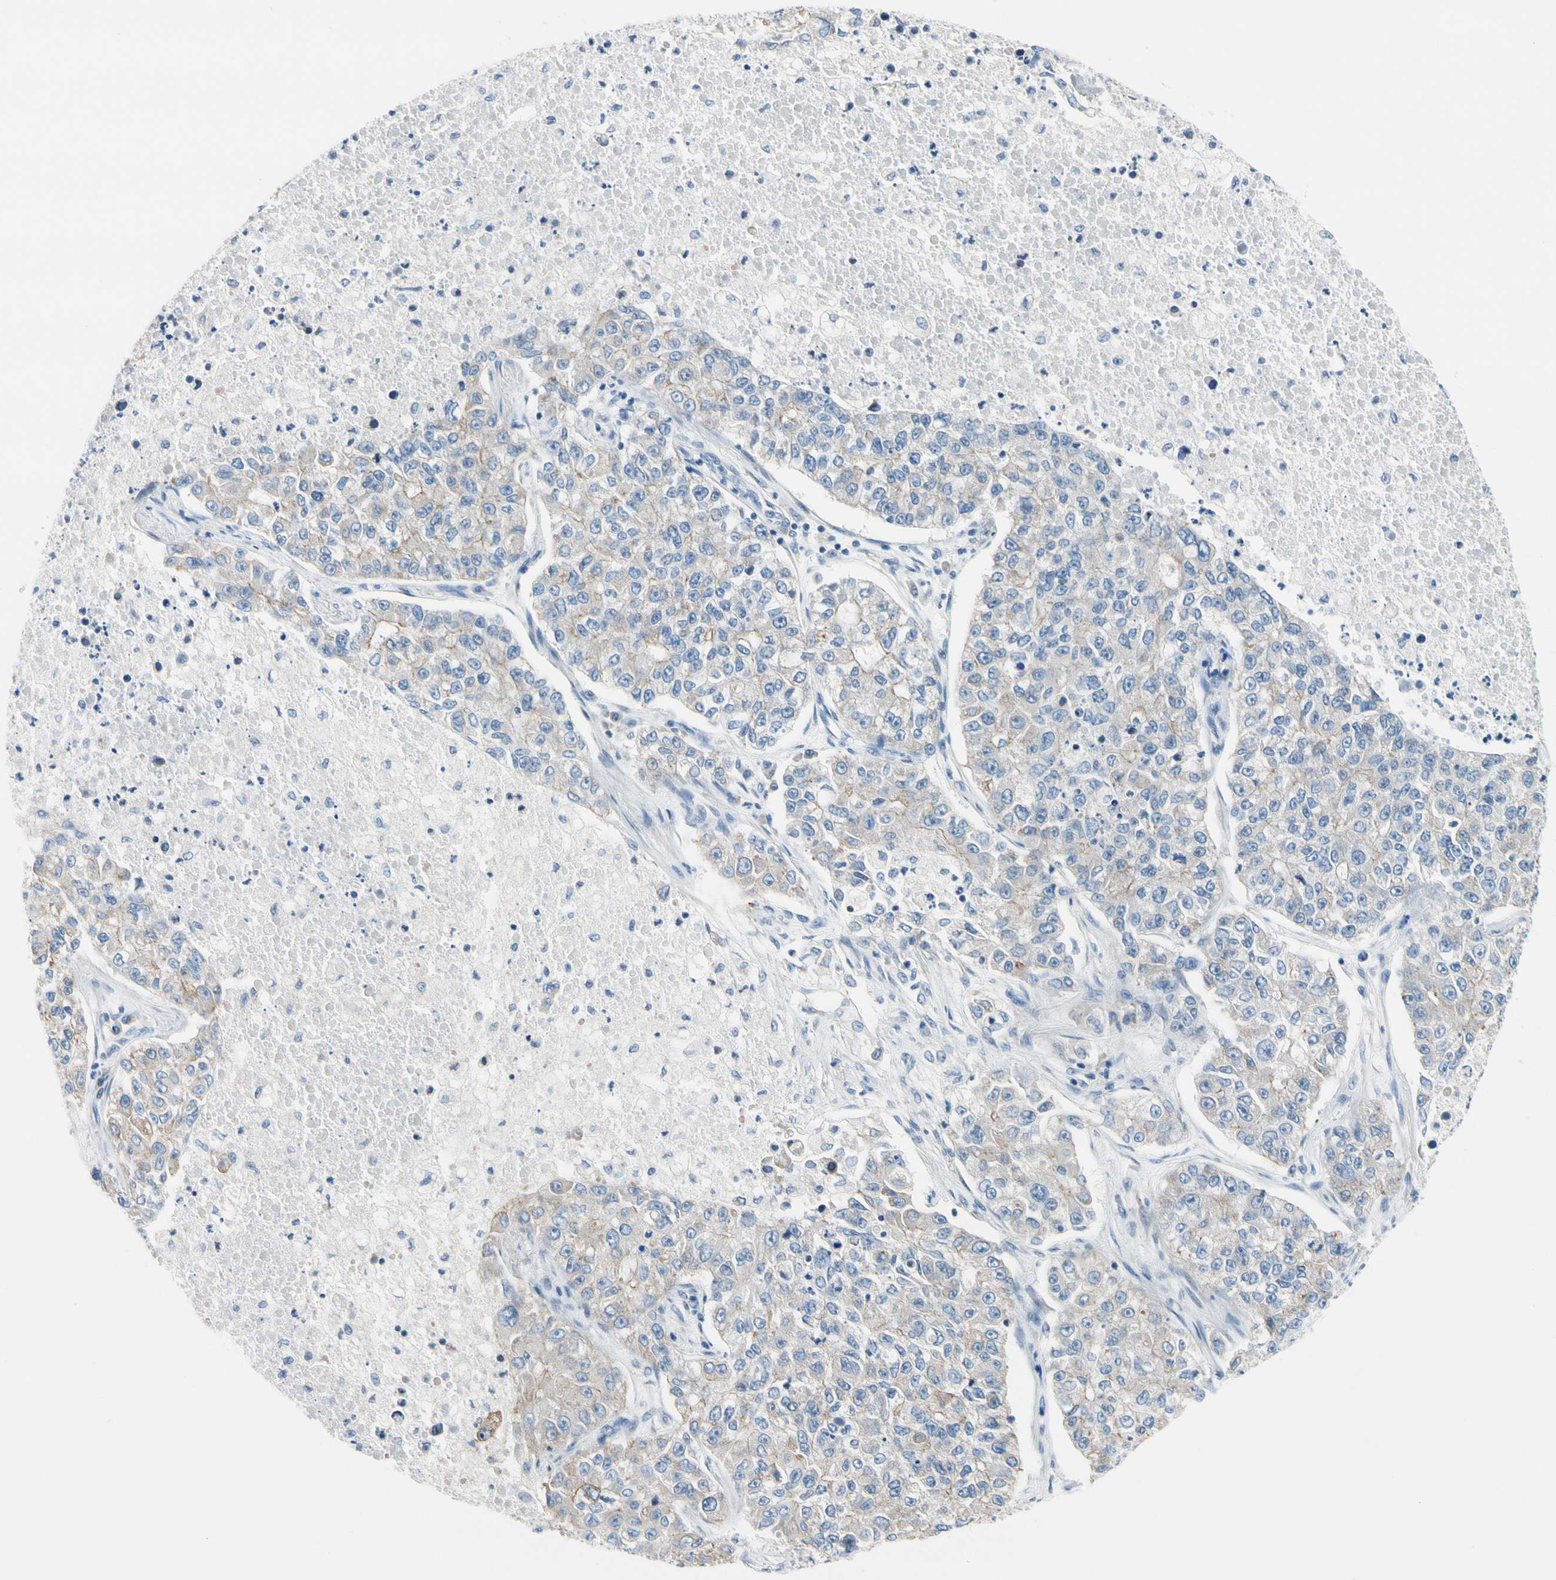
{"staining": {"intensity": "weak", "quantity": "25%-75%", "location": "cytoplasmic/membranous"}, "tissue": "lung cancer", "cell_type": "Tumor cells", "image_type": "cancer", "snomed": [{"axis": "morphology", "description": "Adenocarcinoma, NOS"}, {"axis": "topography", "description": "Lung"}], "caption": "IHC of human lung cancer (adenocarcinoma) demonstrates low levels of weak cytoplasmic/membranous expression in approximately 25%-75% of tumor cells. (DAB IHC, brown staining for protein, blue staining for nuclei).", "gene": "FCER2", "patient": {"sex": "male", "age": 49}}